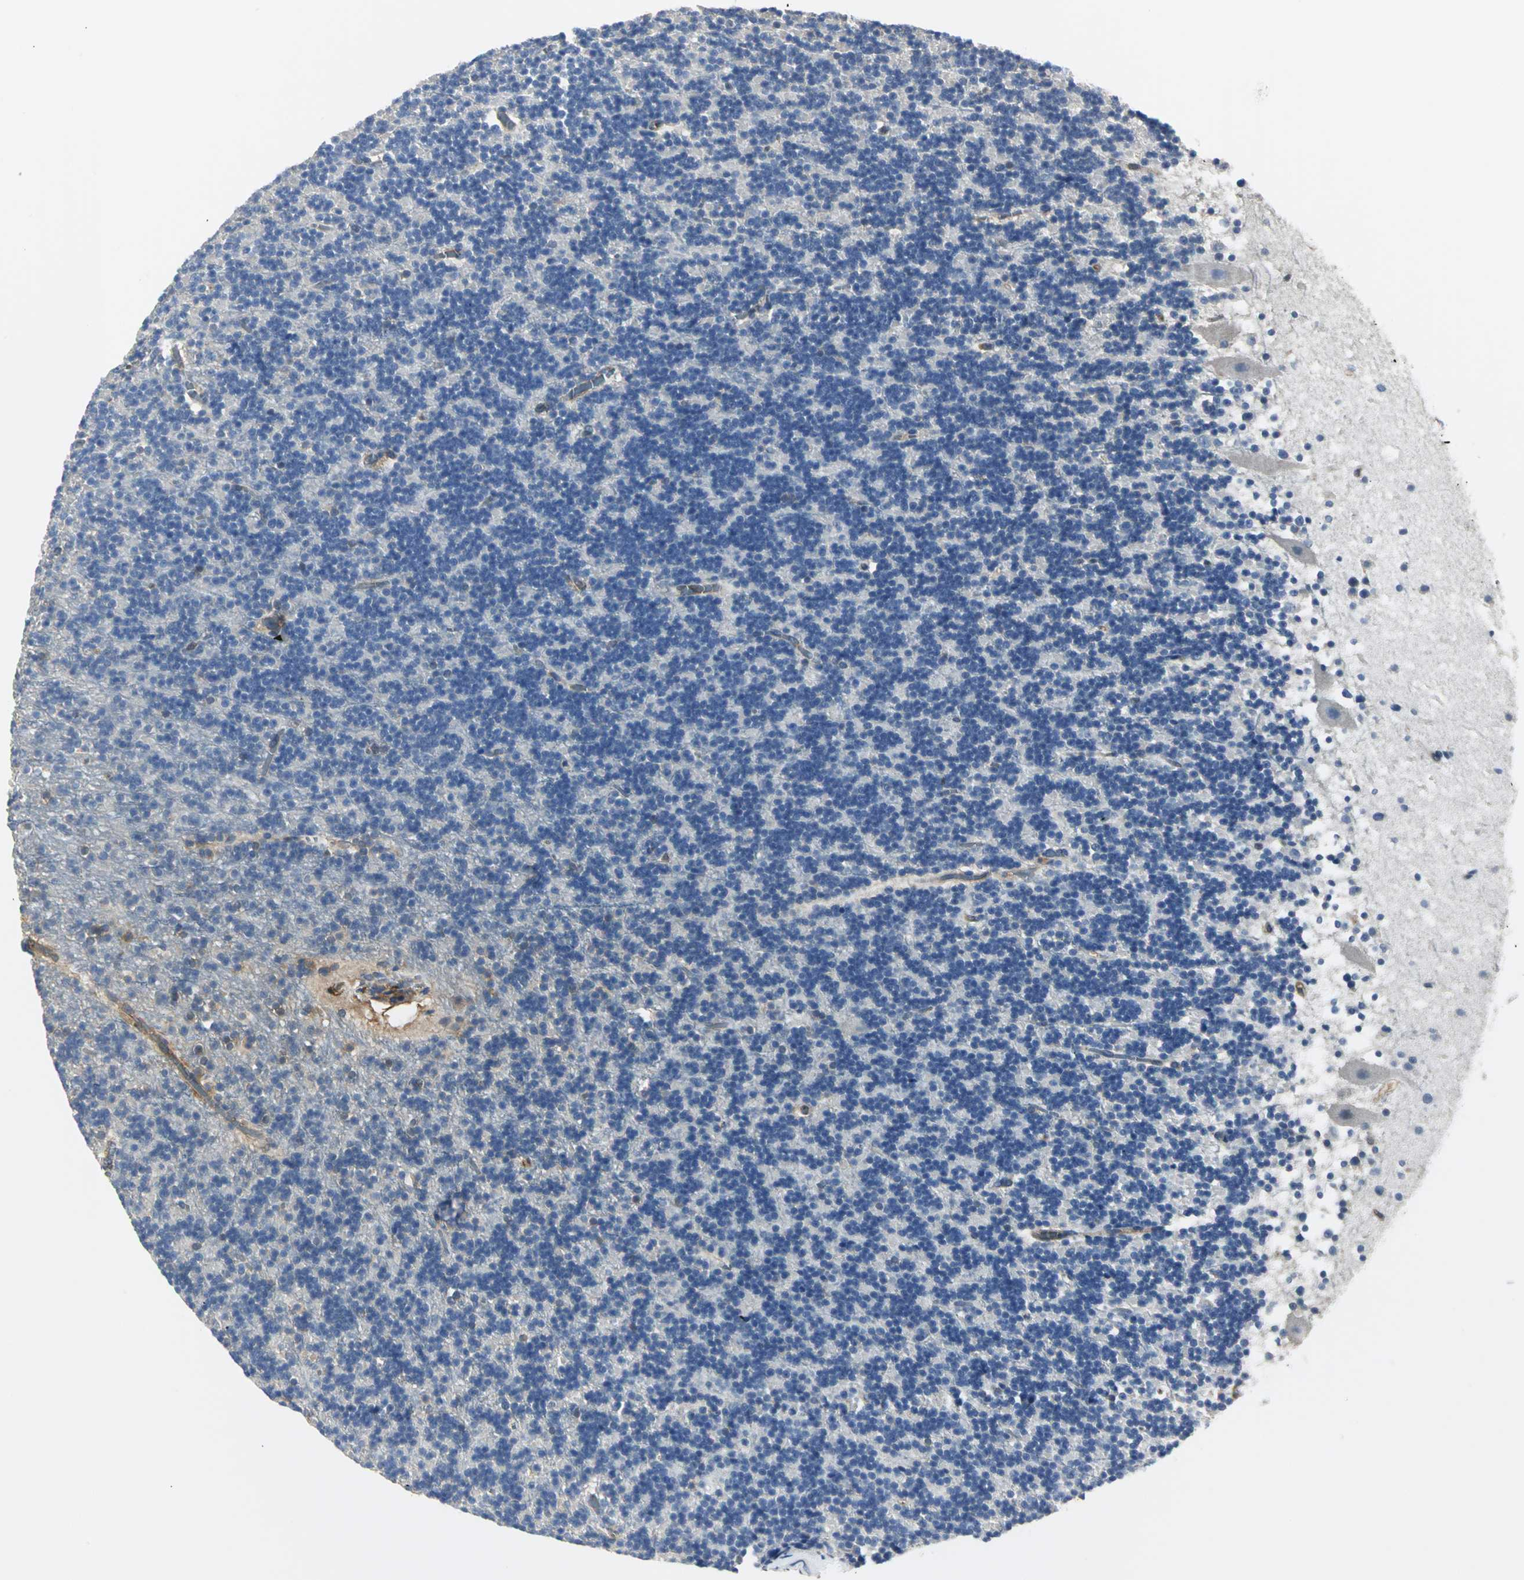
{"staining": {"intensity": "negative", "quantity": "none", "location": "none"}, "tissue": "cerebellum", "cell_type": "Cells in granular layer", "image_type": "normal", "snomed": [{"axis": "morphology", "description": "Normal tissue, NOS"}, {"axis": "topography", "description": "Cerebellum"}], "caption": "Immunohistochemistry (IHC) micrograph of benign cerebellum: human cerebellum stained with DAB reveals no significant protein staining in cells in granular layer.", "gene": "CHRNB1", "patient": {"sex": "male", "age": 45}}